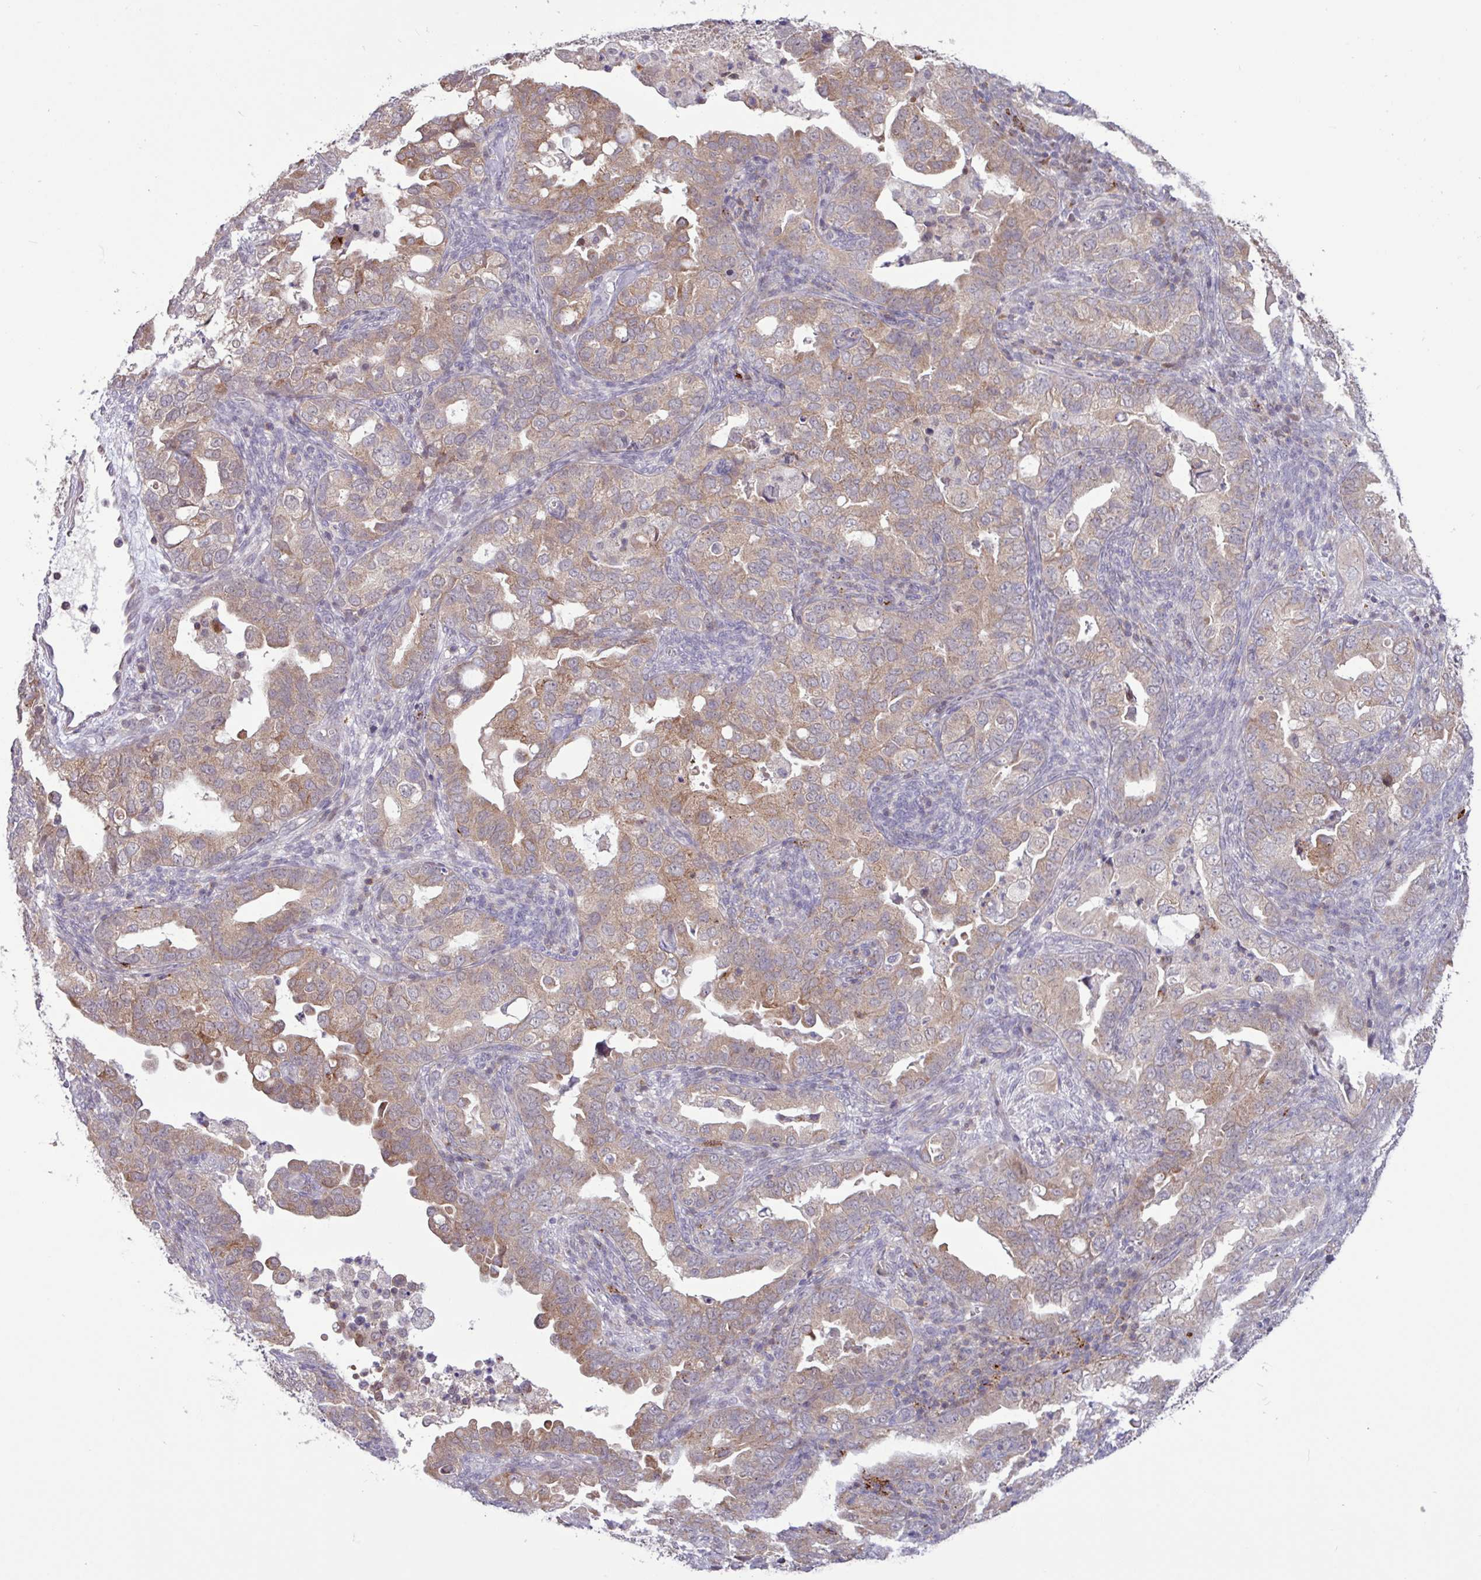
{"staining": {"intensity": "moderate", "quantity": ">75%", "location": "cytoplasmic/membranous"}, "tissue": "endometrial cancer", "cell_type": "Tumor cells", "image_type": "cancer", "snomed": [{"axis": "morphology", "description": "Adenocarcinoma, NOS"}, {"axis": "topography", "description": "Endometrium"}], "caption": "IHC (DAB (3,3'-diaminobenzidine)) staining of endometrial cancer exhibits moderate cytoplasmic/membranous protein positivity in approximately >75% of tumor cells.", "gene": "RTL3", "patient": {"sex": "female", "age": 57}}